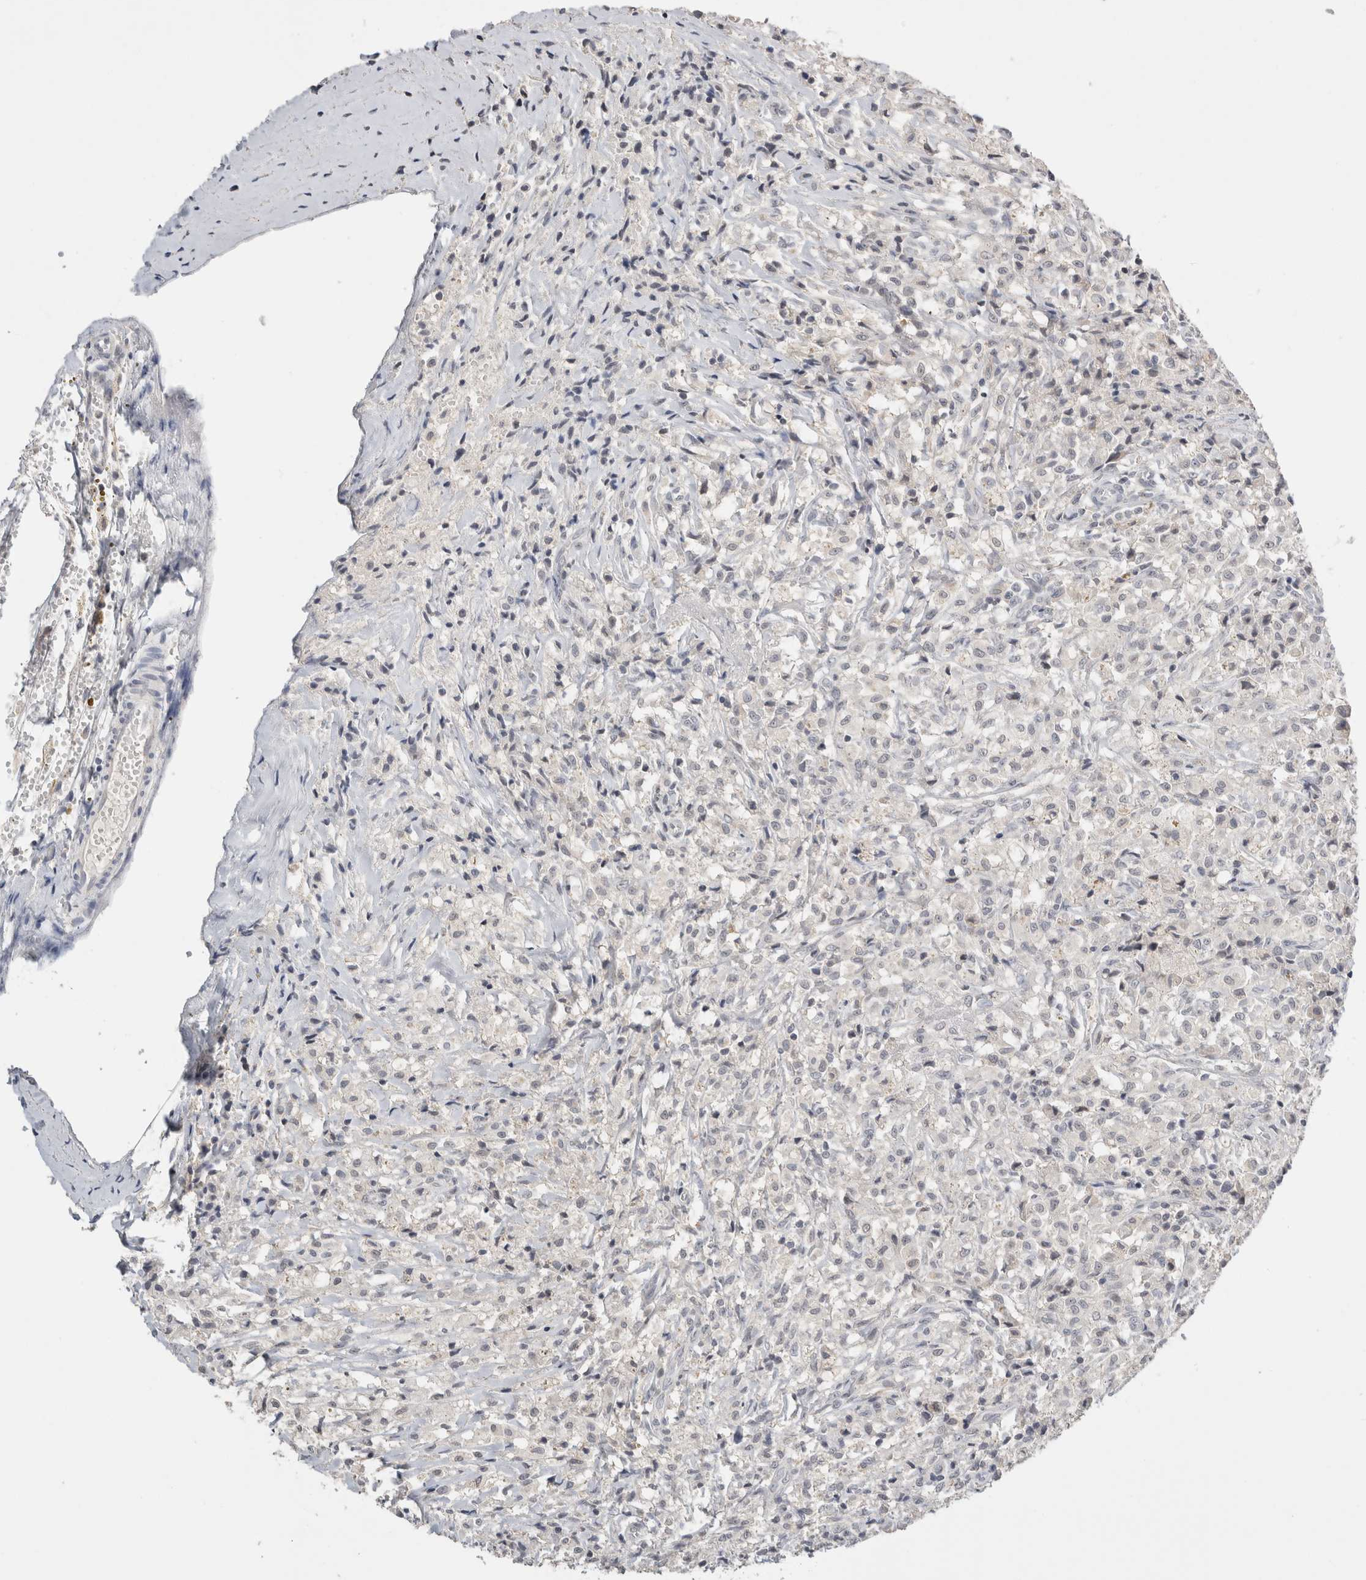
{"staining": {"intensity": "negative", "quantity": "none", "location": "none"}, "tissue": "testis cancer", "cell_type": "Tumor cells", "image_type": "cancer", "snomed": [{"axis": "morphology", "description": "Carcinoma, Embryonal, NOS"}, {"axis": "topography", "description": "Testis"}], "caption": "DAB immunohistochemical staining of testis embryonal carcinoma reveals no significant expression in tumor cells.", "gene": "CRAT", "patient": {"sex": "male", "age": 2}}